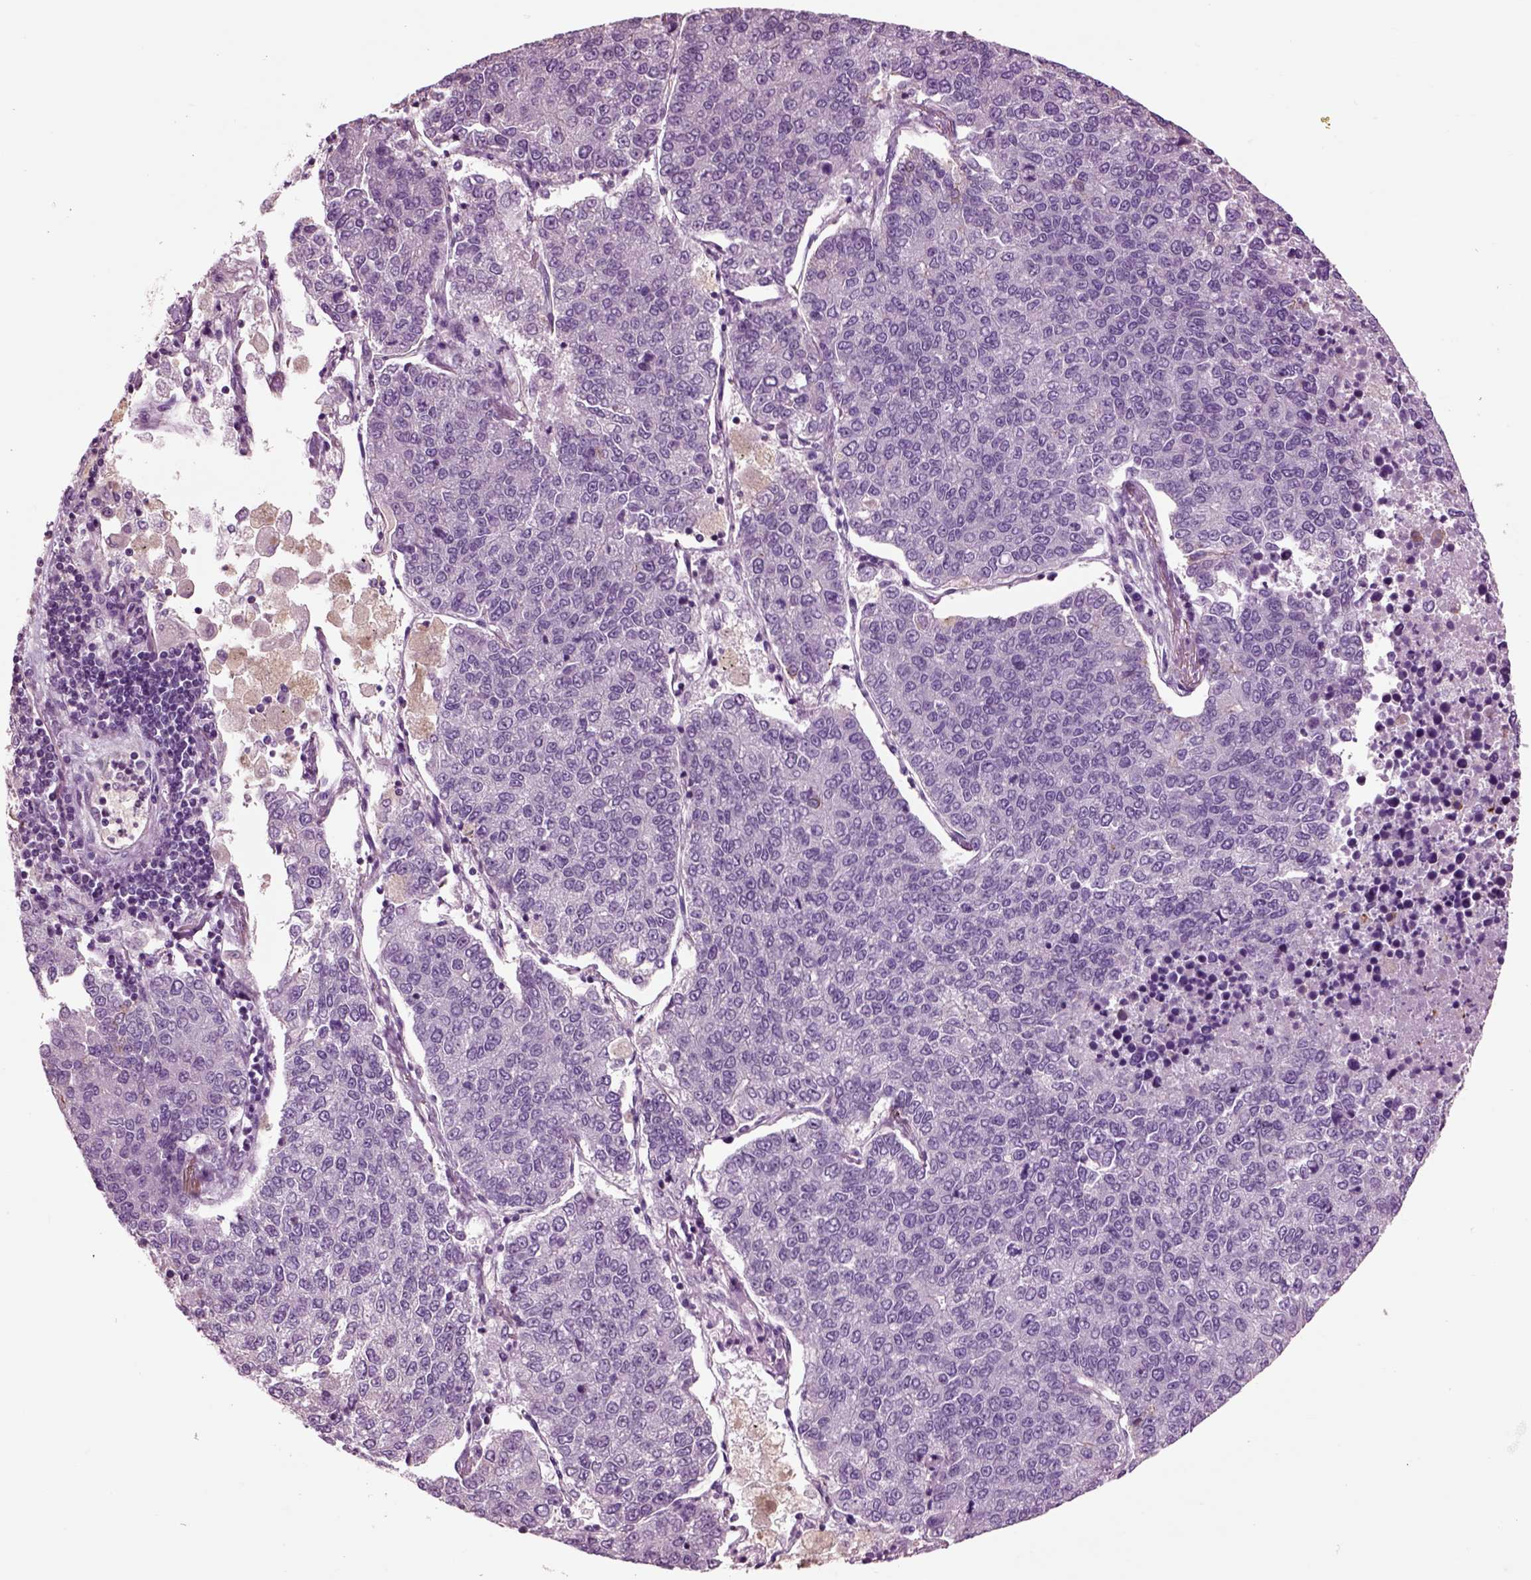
{"staining": {"intensity": "strong", "quantity": "<25%", "location": "cytoplasmic/membranous"}, "tissue": "lung cancer", "cell_type": "Tumor cells", "image_type": "cancer", "snomed": [{"axis": "morphology", "description": "Adenocarcinoma, NOS"}, {"axis": "topography", "description": "Lung"}], "caption": "A brown stain shows strong cytoplasmic/membranous positivity of a protein in human adenocarcinoma (lung) tumor cells.", "gene": "CHGB", "patient": {"sex": "male", "age": 49}}